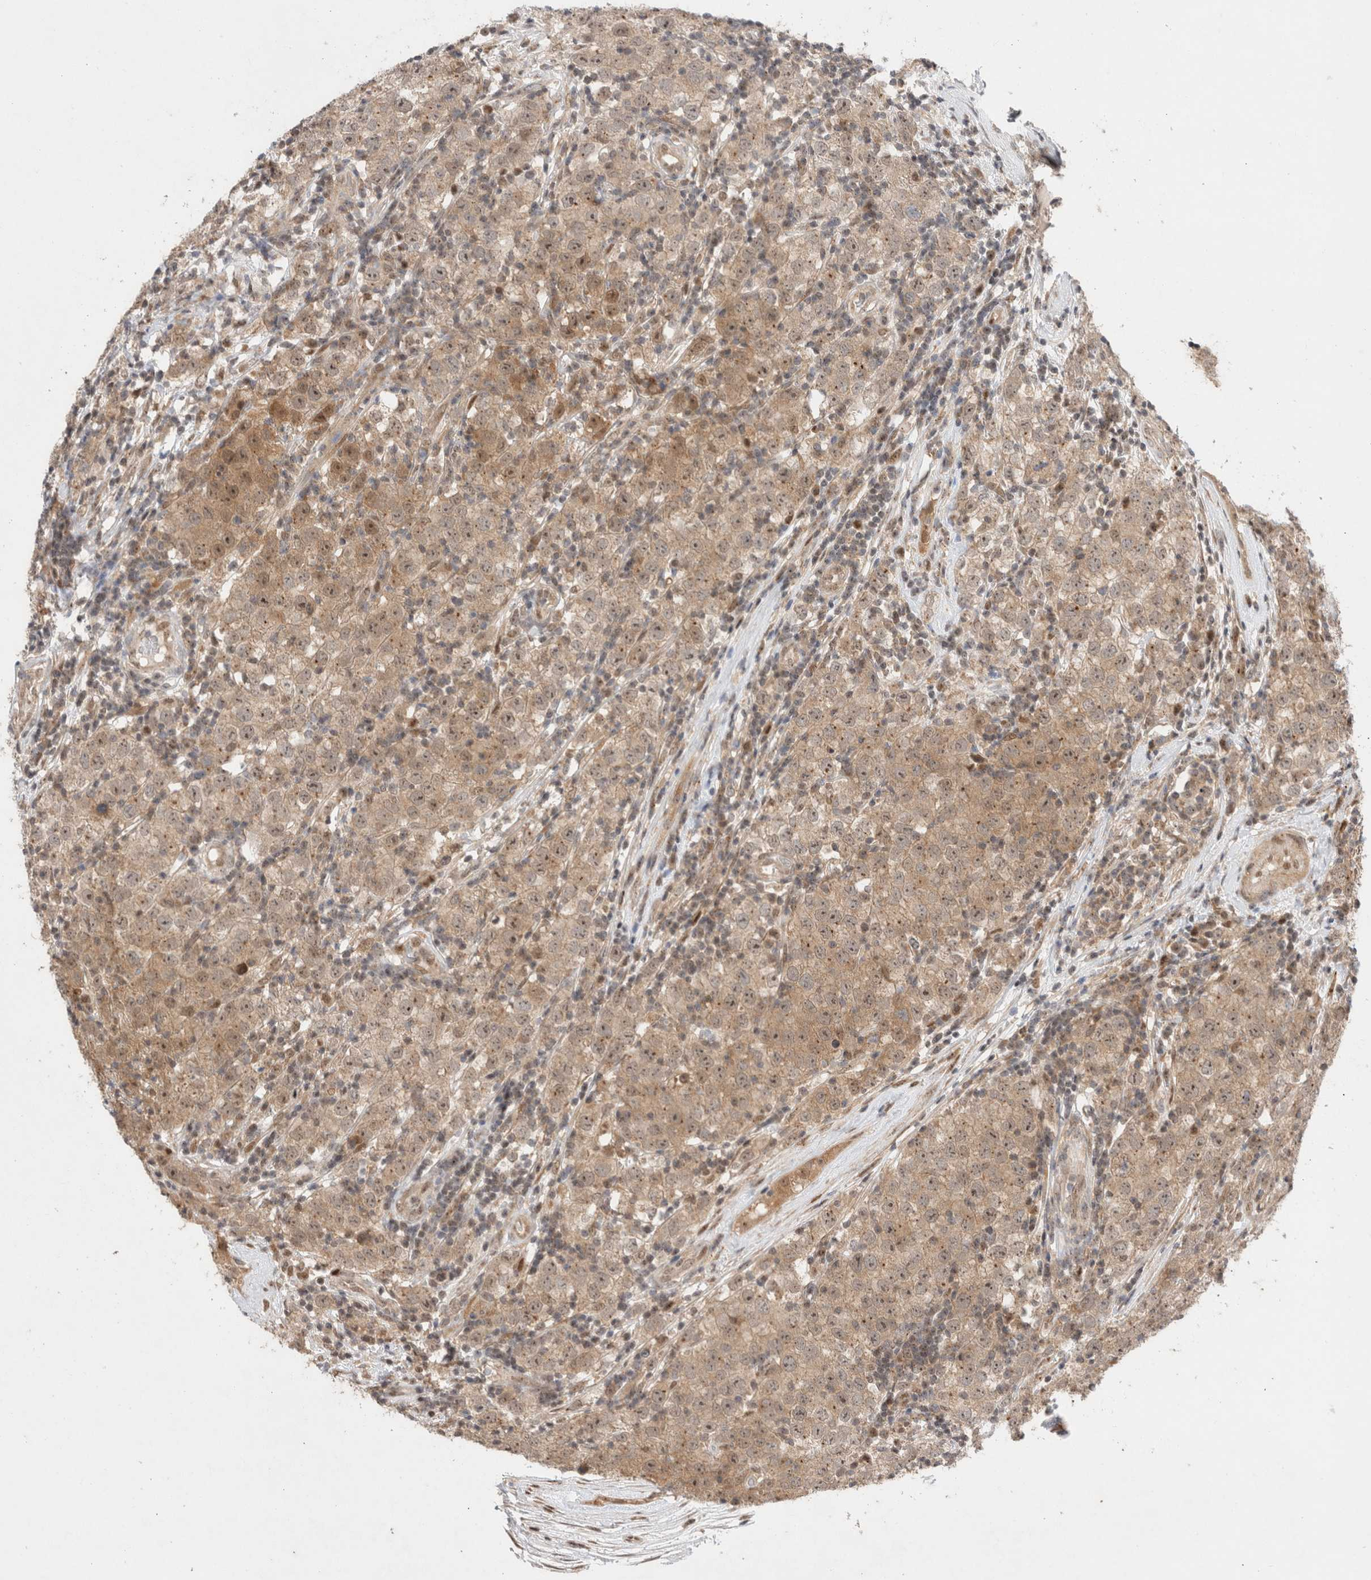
{"staining": {"intensity": "weak", "quantity": ">75%", "location": "cytoplasmic/membranous,nuclear"}, "tissue": "testis cancer", "cell_type": "Tumor cells", "image_type": "cancer", "snomed": [{"axis": "morphology", "description": "Seminoma, NOS"}, {"axis": "morphology", "description": "Carcinoma, Embryonal, NOS"}, {"axis": "topography", "description": "Testis"}], "caption": "IHC staining of testis embryonal carcinoma, which shows low levels of weak cytoplasmic/membranous and nuclear staining in about >75% of tumor cells indicating weak cytoplasmic/membranous and nuclear protein positivity. The staining was performed using DAB (3,3'-diaminobenzidine) (brown) for protein detection and nuclei were counterstained in hematoxylin (blue).", "gene": "SLC29A1", "patient": {"sex": "male", "age": 28}}